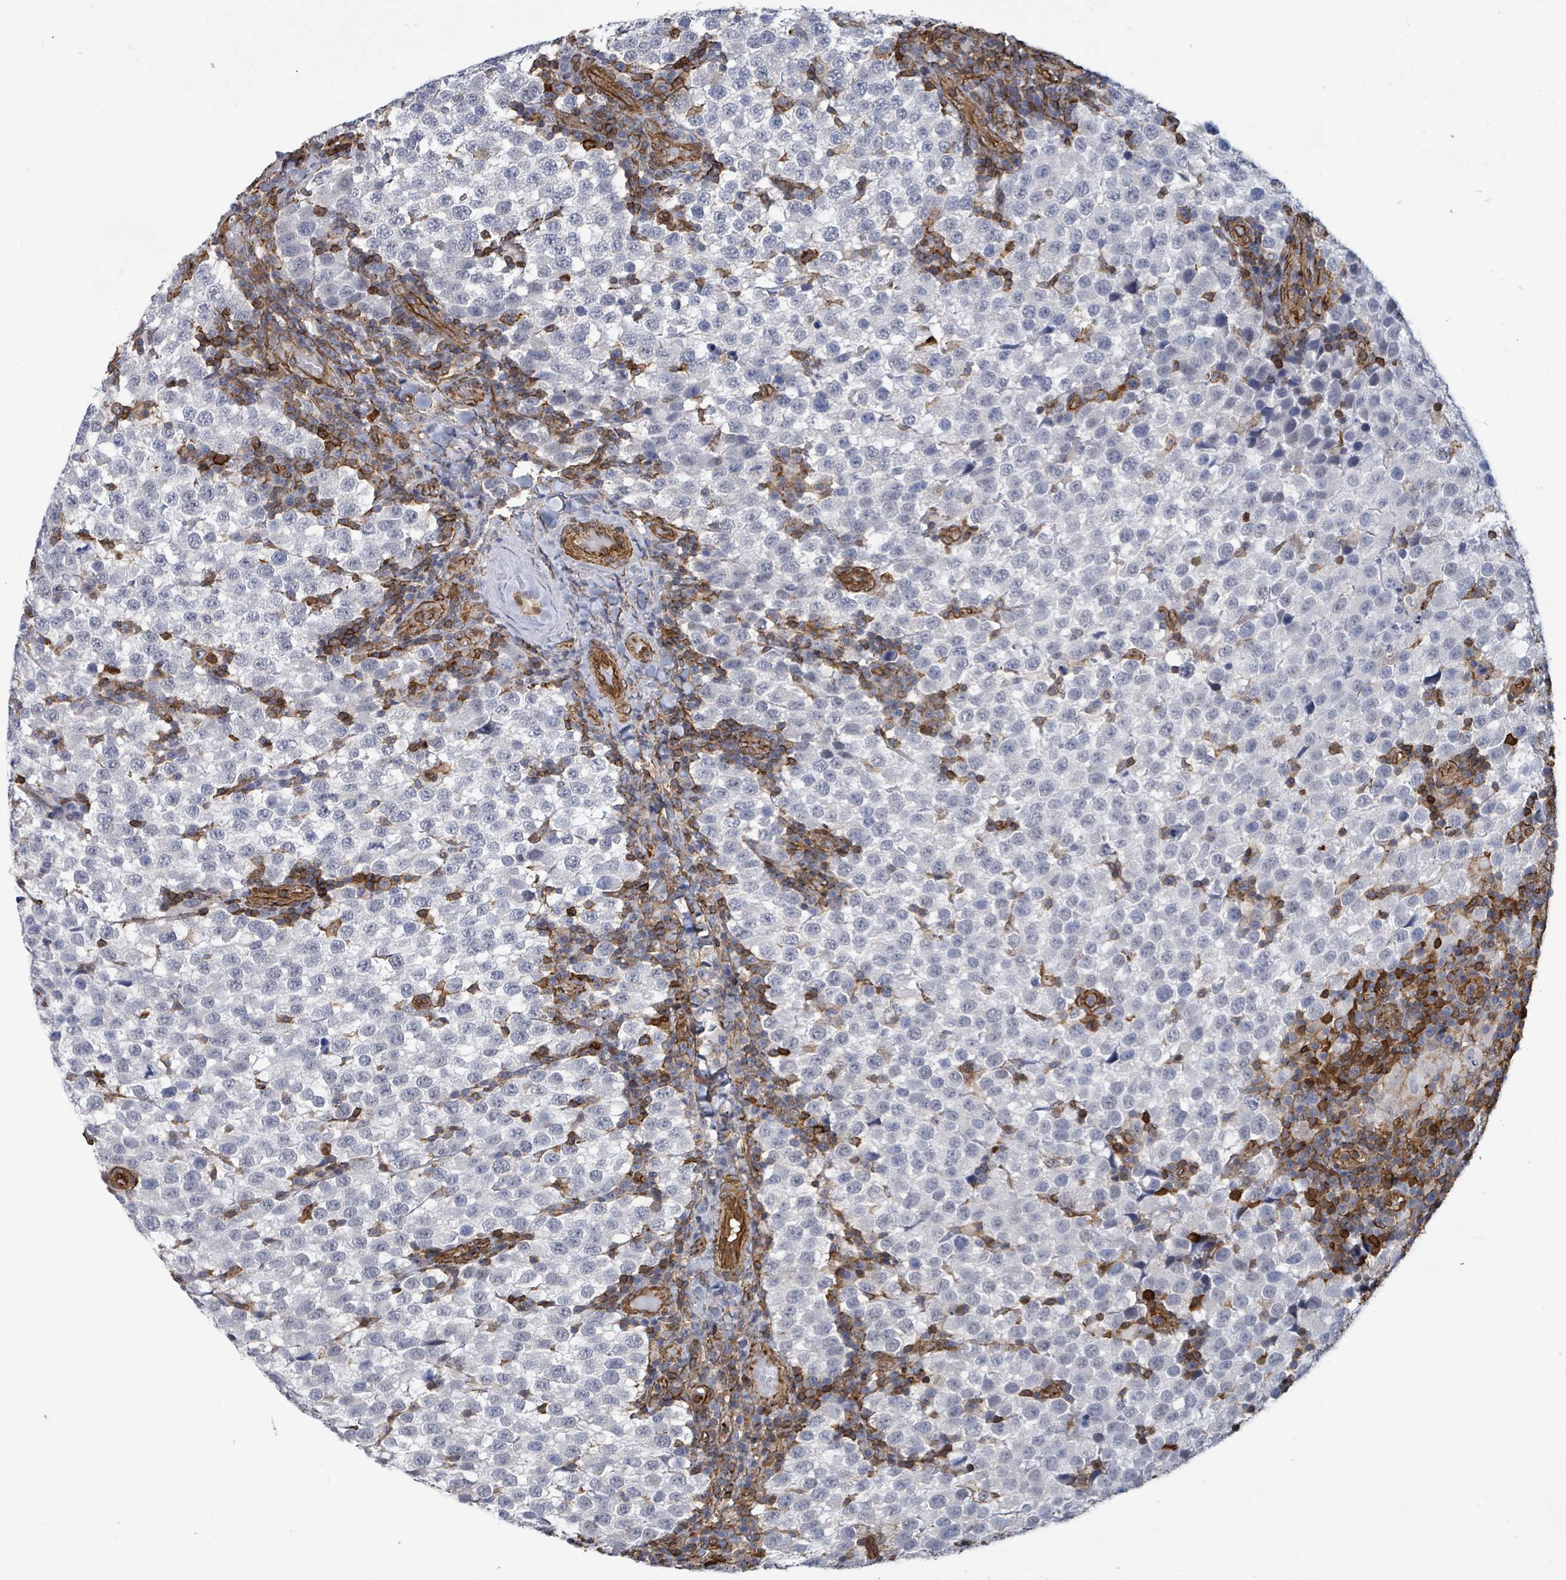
{"staining": {"intensity": "negative", "quantity": "none", "location": "none"}, "tissue": "testis cancer", "cell_type": "Tumor cells", "image_type": "cancer", "snomed": [{"axis": "morphology", "description": "Seminoma, NOS"}, {"axis": "topography", "description": "Testis"}], "caption": "This micrograph is of testis cancer (seminoma) stained with immunohistochemistry (IHC) to label a protein in brown with the nuclei are counter-stained blue. There is no positivity in tumor cells.", "gene": "PRKRIP1", "patient": {"sex": "male", "age": 34}}